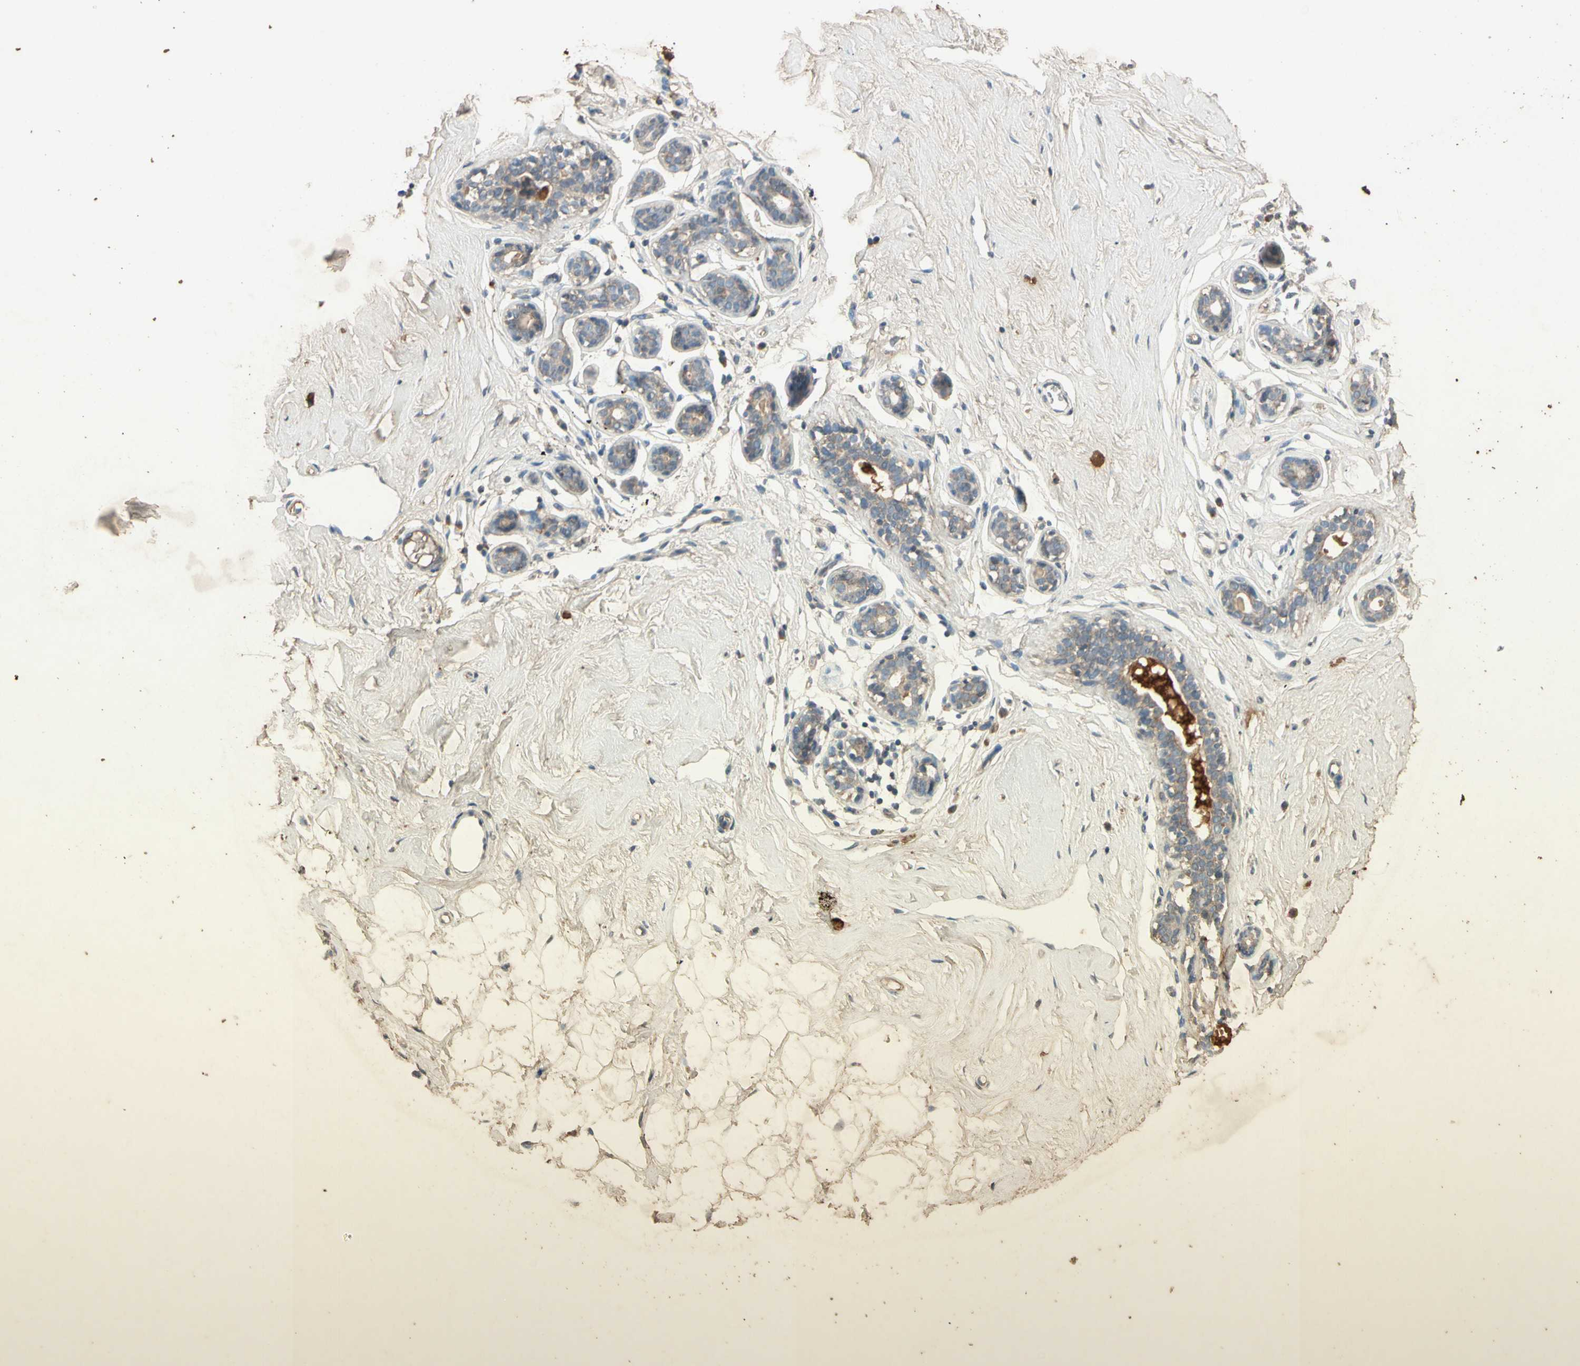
{"staining": {"intensity": "strong", "quantity": "25%-75%", "location": "cytoplasmic/membranous"}, "tissue": "breast", "cell_type": "Adipocytes", "image_type": "normal", "snomed": [{"axis": "morphology", "description": "Normal tissue, NOS"}, {"axis": "topography", "description": "Breast"}], "caption": "The immunohistochemical stain shows strong cytoplasmic/membranous expression in adipocytes of normal breast.", "gene": "GPLD1", "patient": {"sex": "female", "age": 23}}